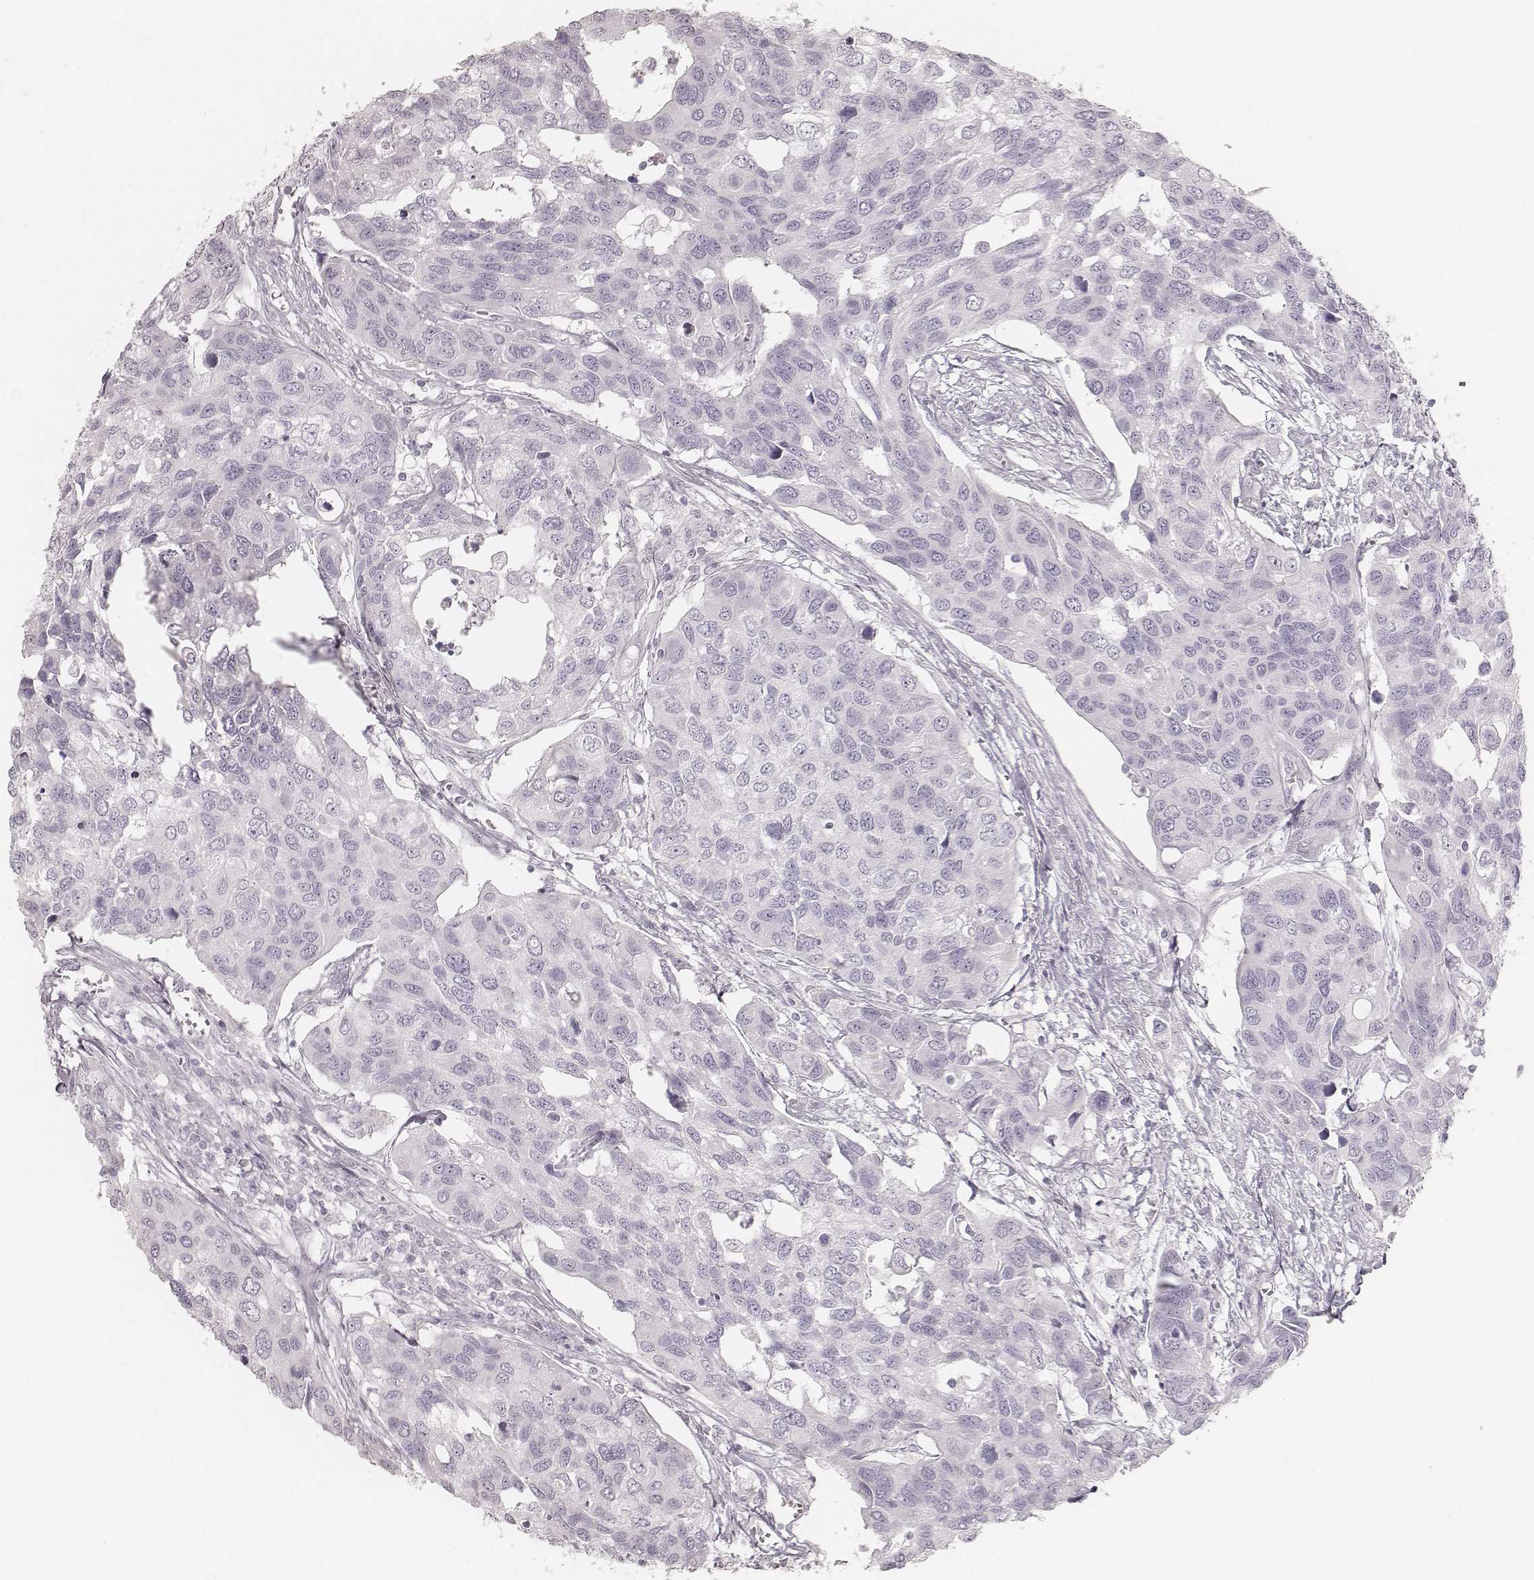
{"staining": {"intensity": "negative", "quantity": "none", "location": "none"}, "tissue": "urothelial cancer", "cell_type": "Tumor cells", "image_type": "cancer", "snomed": [{"axis": "morphology", "description": "Urothelial carcinoma, High grade"}, {"axis": "topography", "description": "Urinary bladder"}], "caption": "Protein analysis of urothelial carcinoma (high-grade) displays no significant expression in tumor cells.", "gene": "KRT34", "patient": {"sex": "male", "age": 60}}